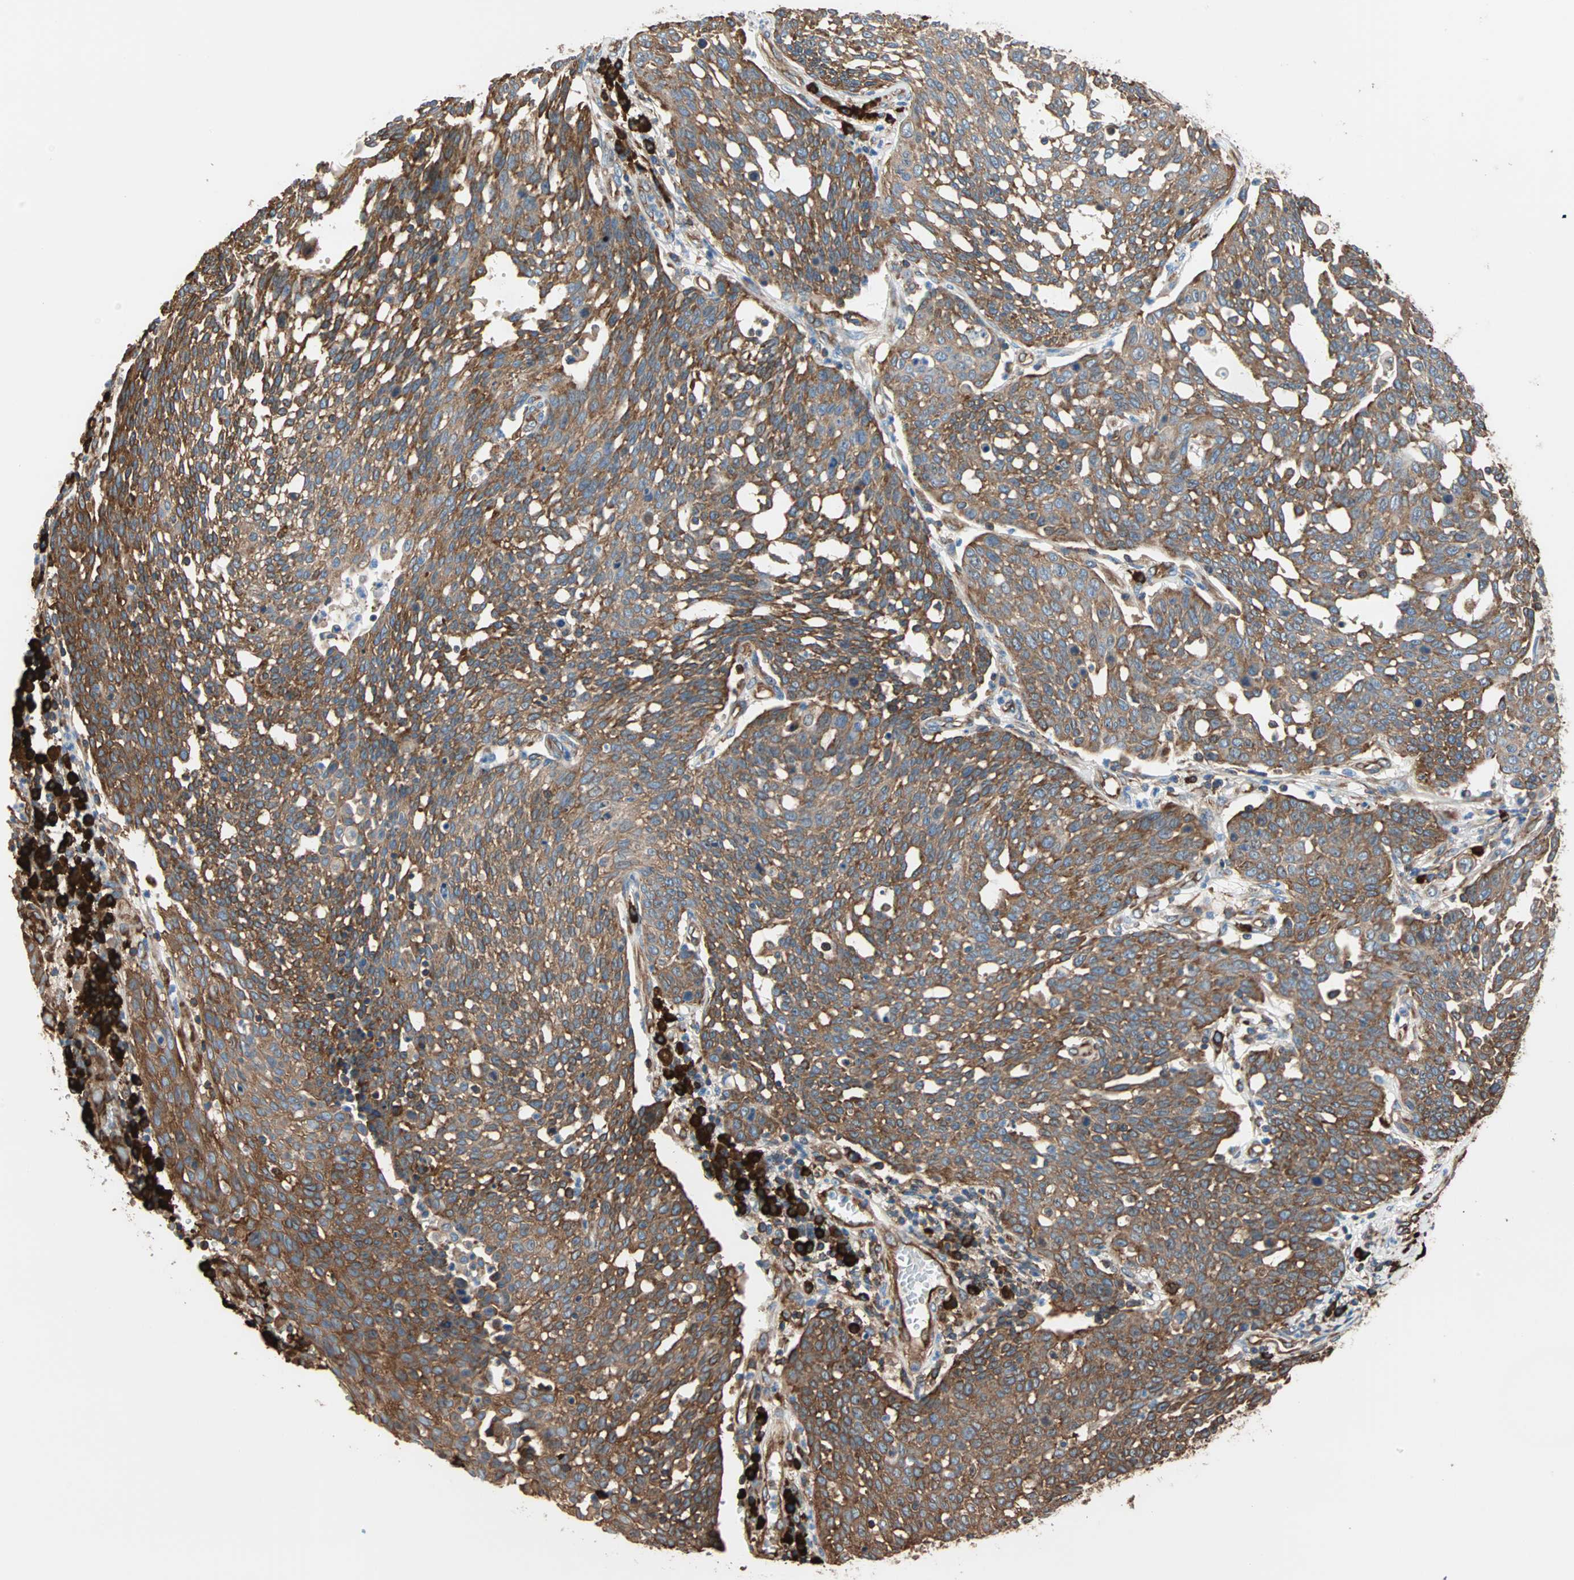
{"staining": {"intensity": "strong", "quantity": ">75%", "location": "cytoplasmic/membranous"}, "tissue": "cervical cancer", "cell_type": "Tumor cells", "image_type": "cancer", "snomed": [{"axis": "morphology", "description": "Squamous cell carcinoma, NOS"}, {"axis": "topography", "description": "Cervix"}], "caption": "Immunohistochemistry of human cervical cancer reveals high levels of strong cytoplasmic/membranous staining in approximately >75% of tumor cells. The staining was performed using DAB (3,3'-diaminobenzidine), with brown indicating positive protein expression. Nuclei are stained blue with hematoxylin.", "gene": "EEF2", "patient": {"sex": "female", "age": 34}}